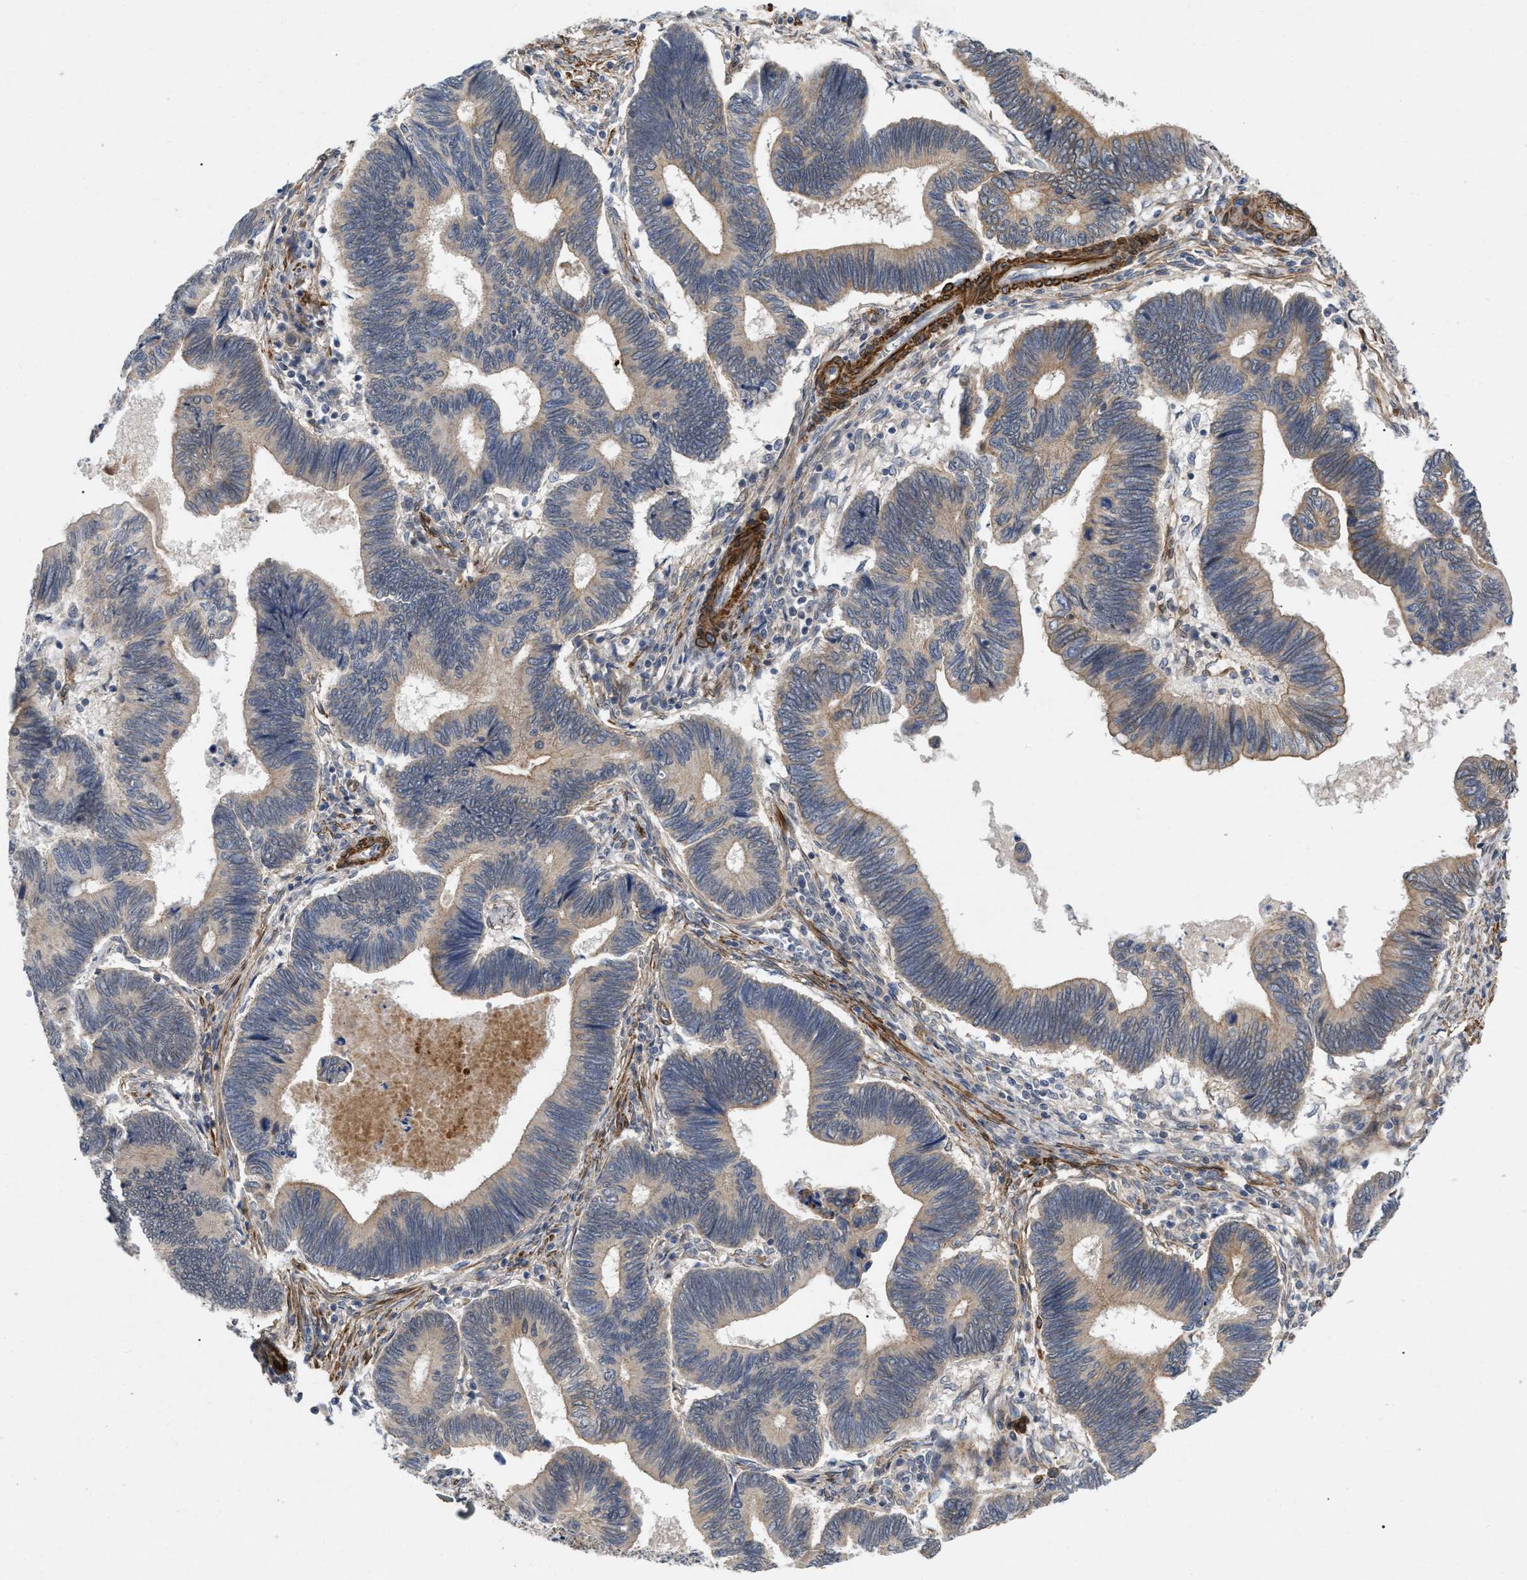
{"staining": {"intensity": "weak", "quantity": "<25%", "location": "cytoplasmic/membranous"}, "tissue": "pancreatic cancer", "cell_type": "Tumor cells", "image_type": "cancer", "snomed": [{"axis": "morphology", "description": "Adenocarcinoma, NOS"}, {"axis": "topography", "description": "Pancreas"}], "caption": "Tumor cells show no significant protein positivity in pancreatic cancer.", "gene": "ST6GALNAC6", "patient": {"sex": "female", "age": 70}}